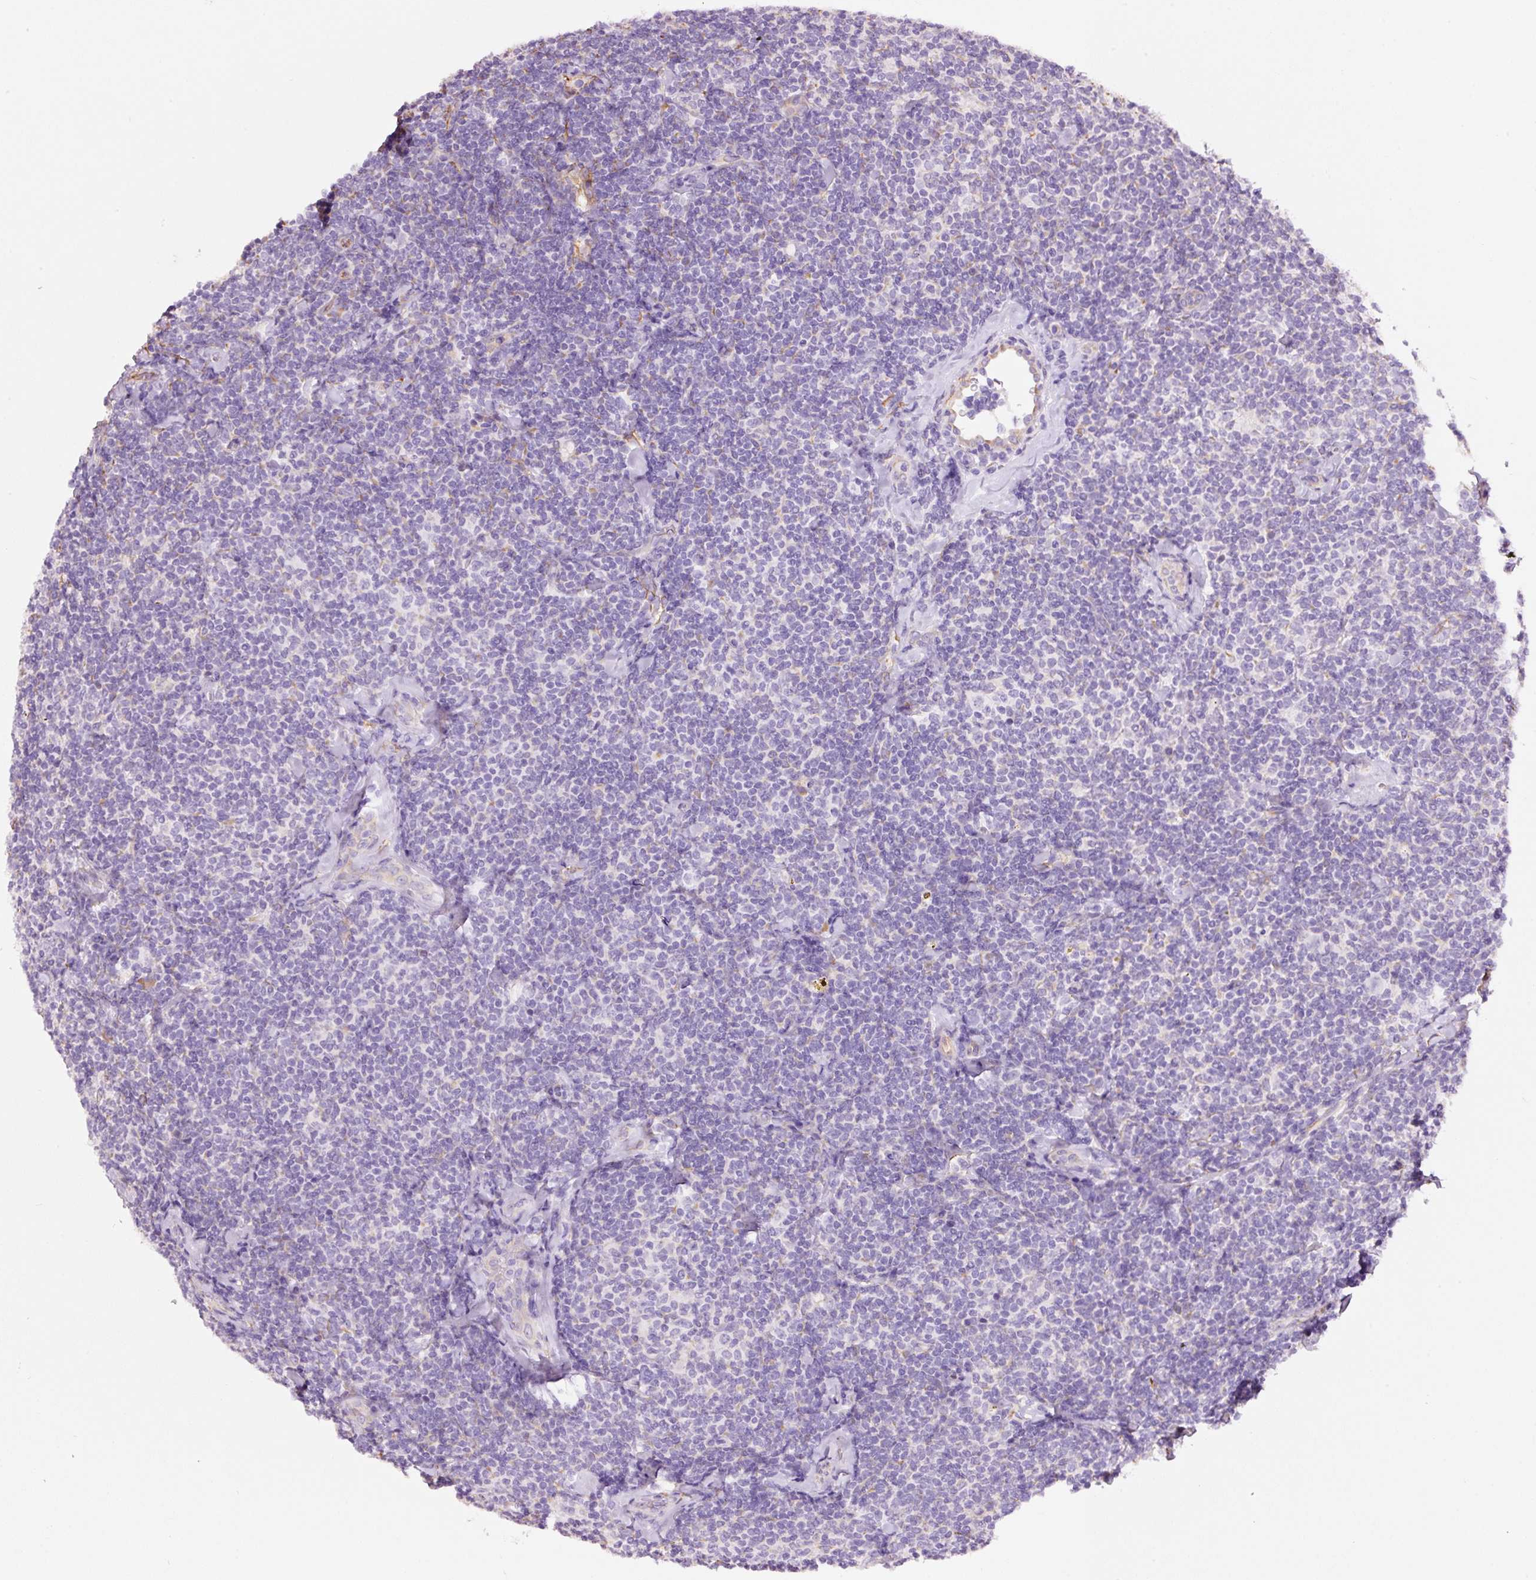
{"staining": {"intensity": "negative", "quantity": "none", "location": "none"}, "tissue": "lymphoma", "cell_type": "Tumor cells", "image_type": "cancer", "snomed": [{"axis": "morphology", "description": "Malignant lymphoma, non-Hodgkin's type, Low grade"}, {"axis": "topography", "description": "Lymph node"}], "caption": "DAB (3,3'-diaminobenzidine) immunohistochemical staining of lymphoma displays no significant staining in tumor cells.", "gene": "GCG", "patient": {"sex": "female", "age": 56}}